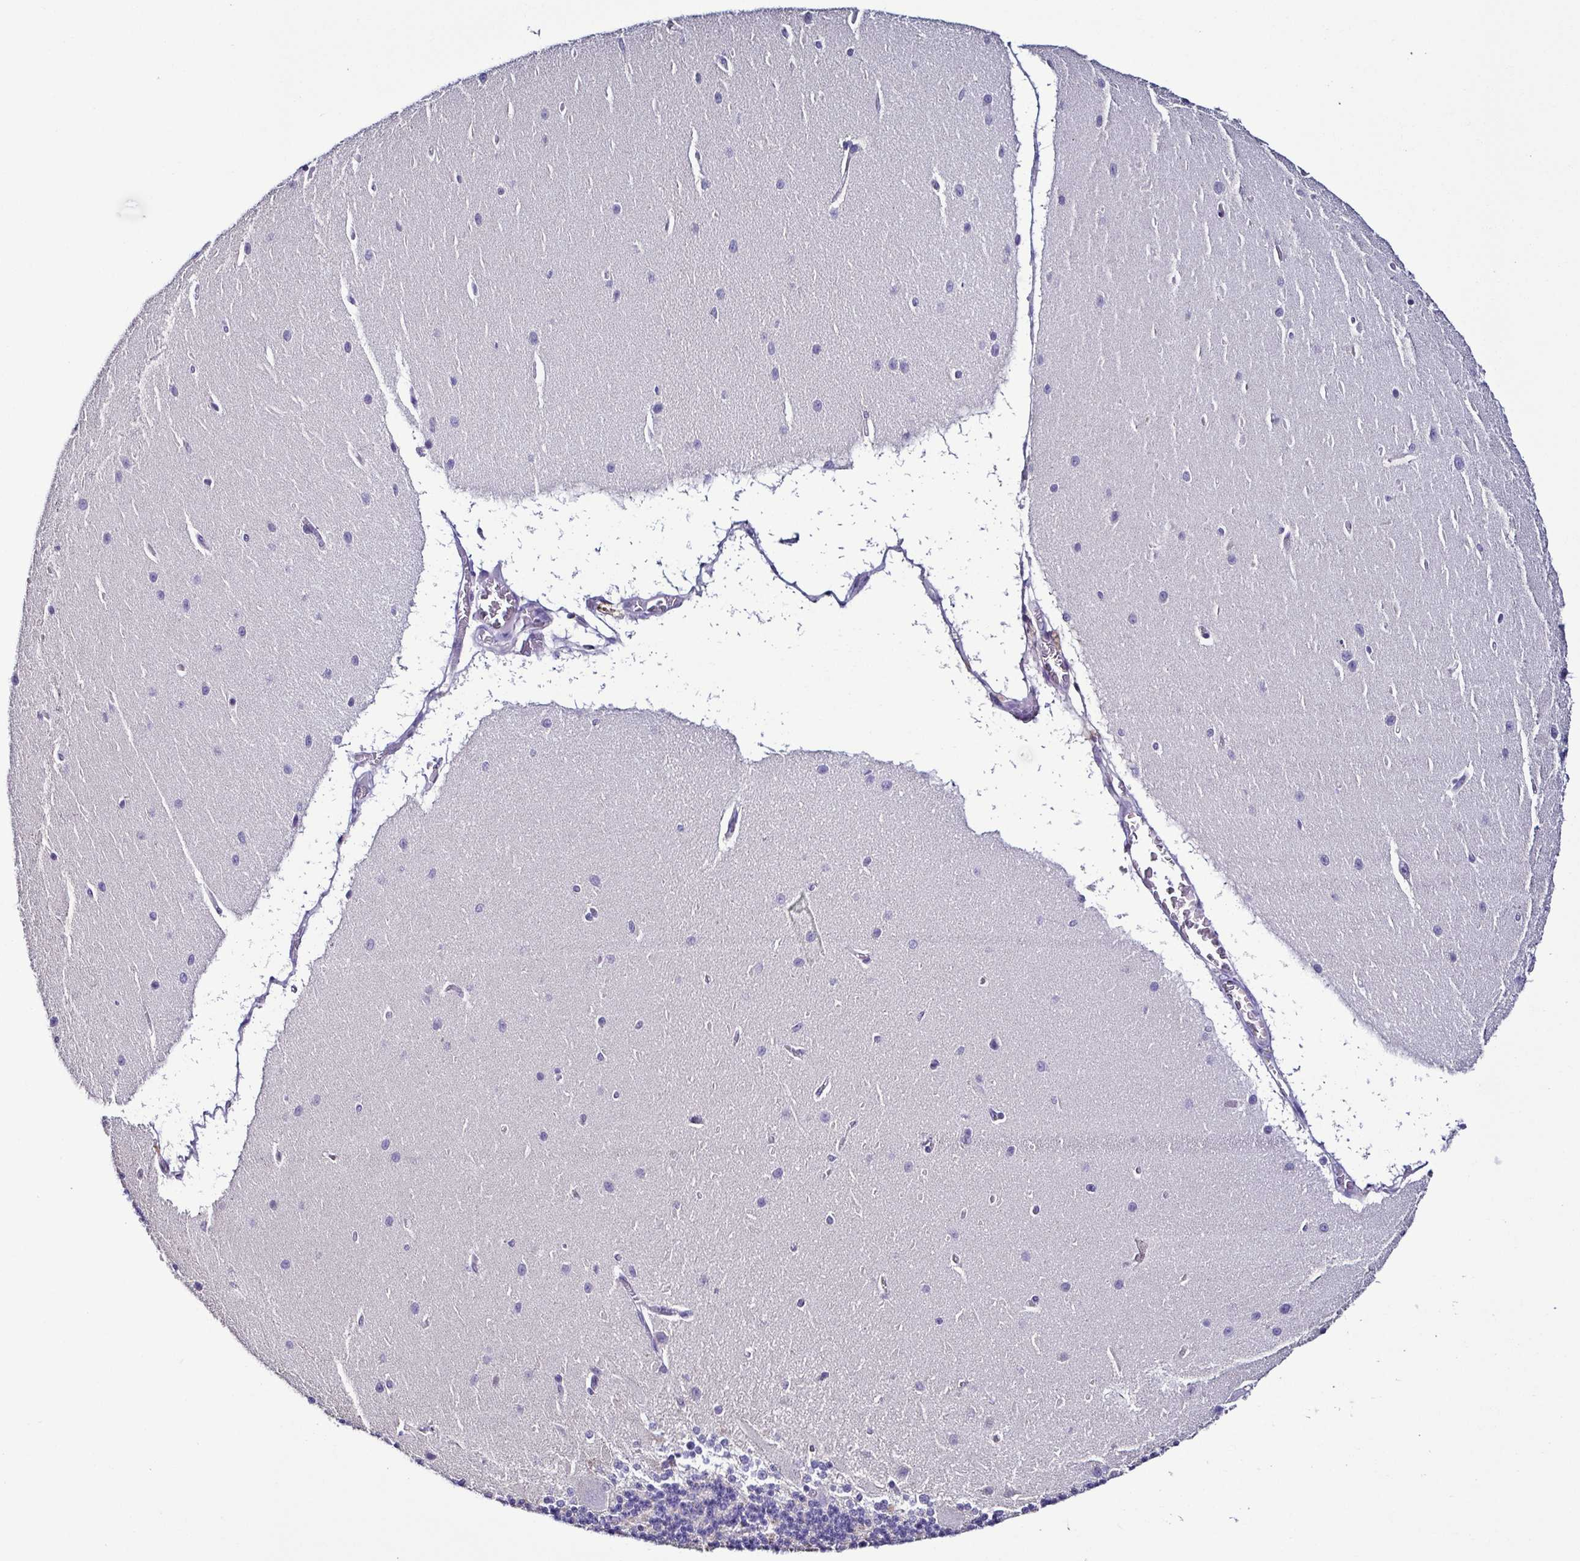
{"staining": {"intensity": "negative", "quantity": "none", "location": "none"}, "tissue": "cerebellum", "cell_type": "Cells in granular layer", "image_type": "normal", "snomed": [{"axis": "morphology", "description": "Normal tissue, NOS"}, {"axis": "topography", "description": "Cerebellum"}], "caption": "The micrograph exhibits no significant staining in cells in granular layer of cerebellum. Nuclei are stained in blue.", "gene": "TNNT2", "patient": {"sex": "female", "age": 54}}